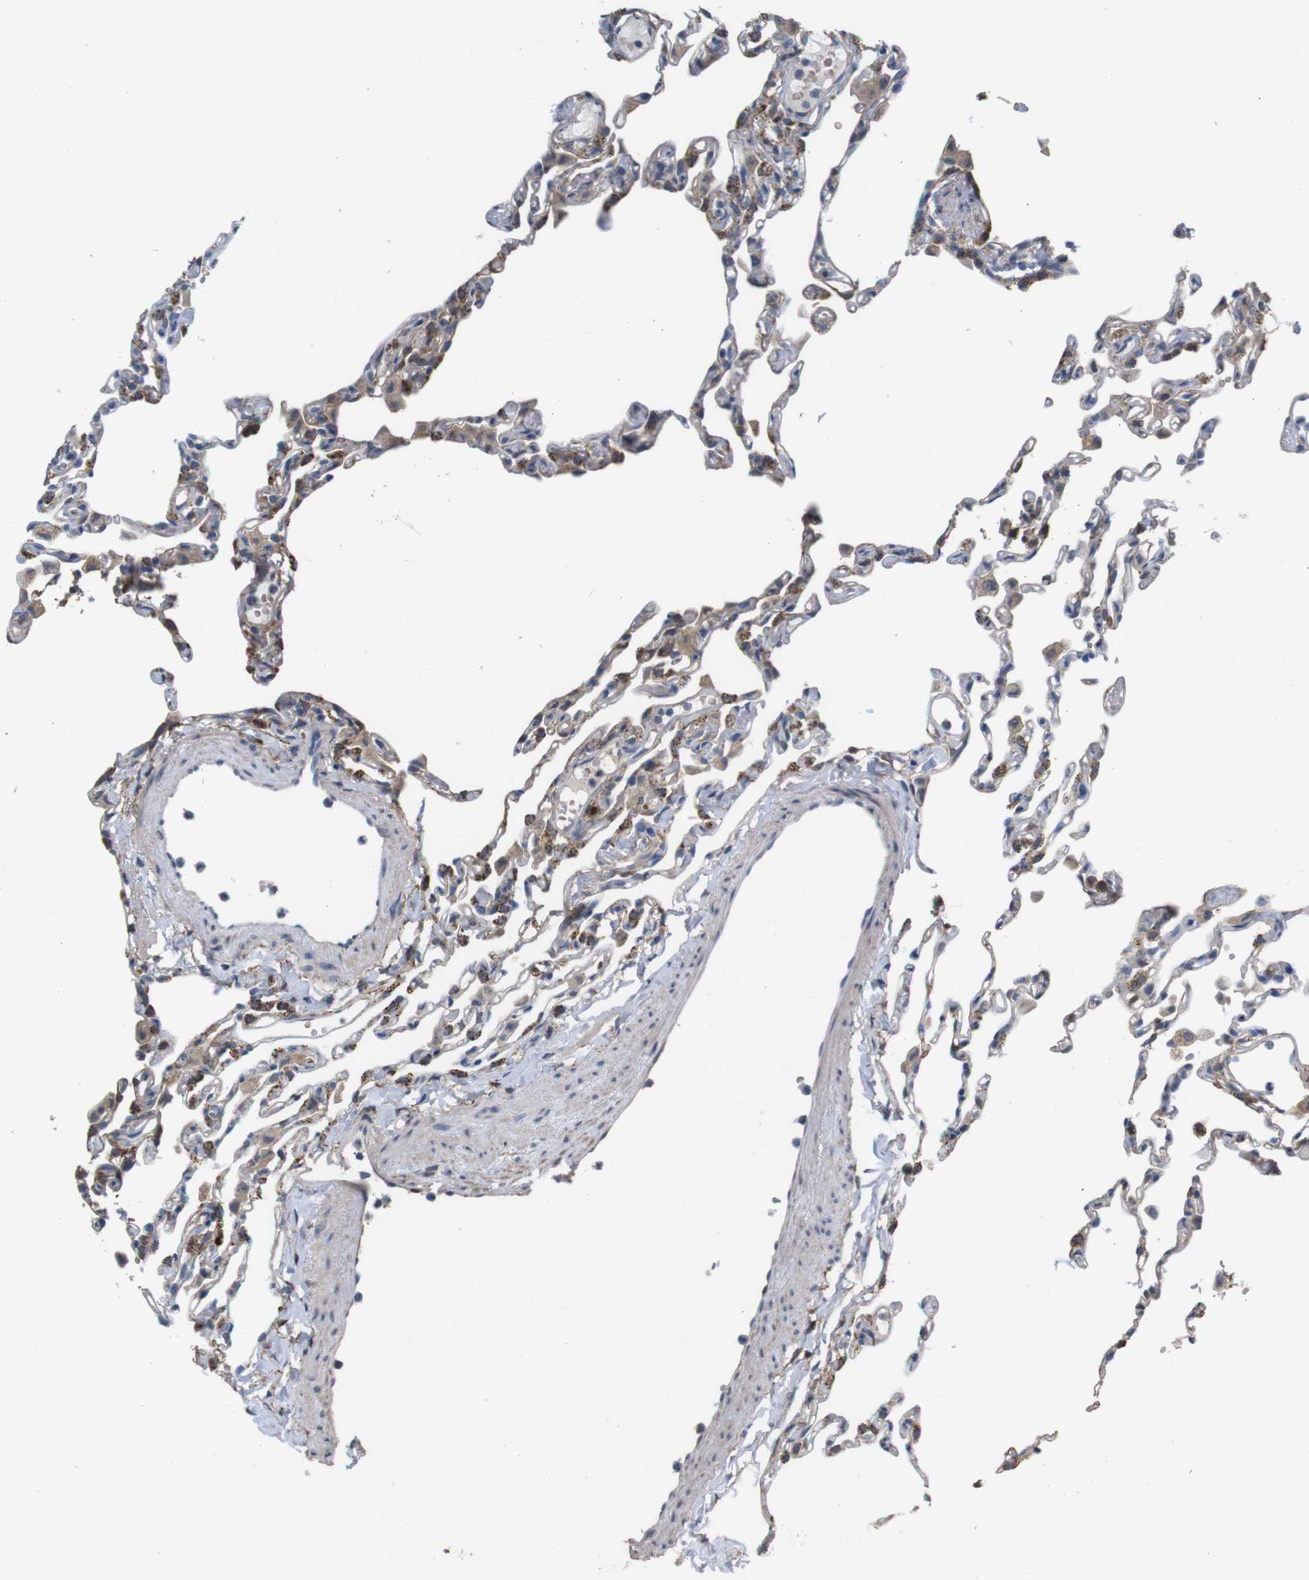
{"staining": {"intensity": "moderate", "quantity": "25%-75%", "location": "cytoplasmic/membranous"}, "tissue": "lung", "cell_type": "Alveolar cells", "image_type": "normal", "snomed": [{"axis": "morphology", "description": "Normal tissue, NOS"}, {"axis": "topography", "description": "Lung"}], "caption": "Lung stained for a protein shows moderate cytoplasmic/membranous positivity in alveolar cells. The staining is performed using DAB brown chromogen to label protein expression. The nuclei are counter-stained blue using hematoxylin.", "gene": "PTPRR", "patient": {"sex": "female", "age": 49}}